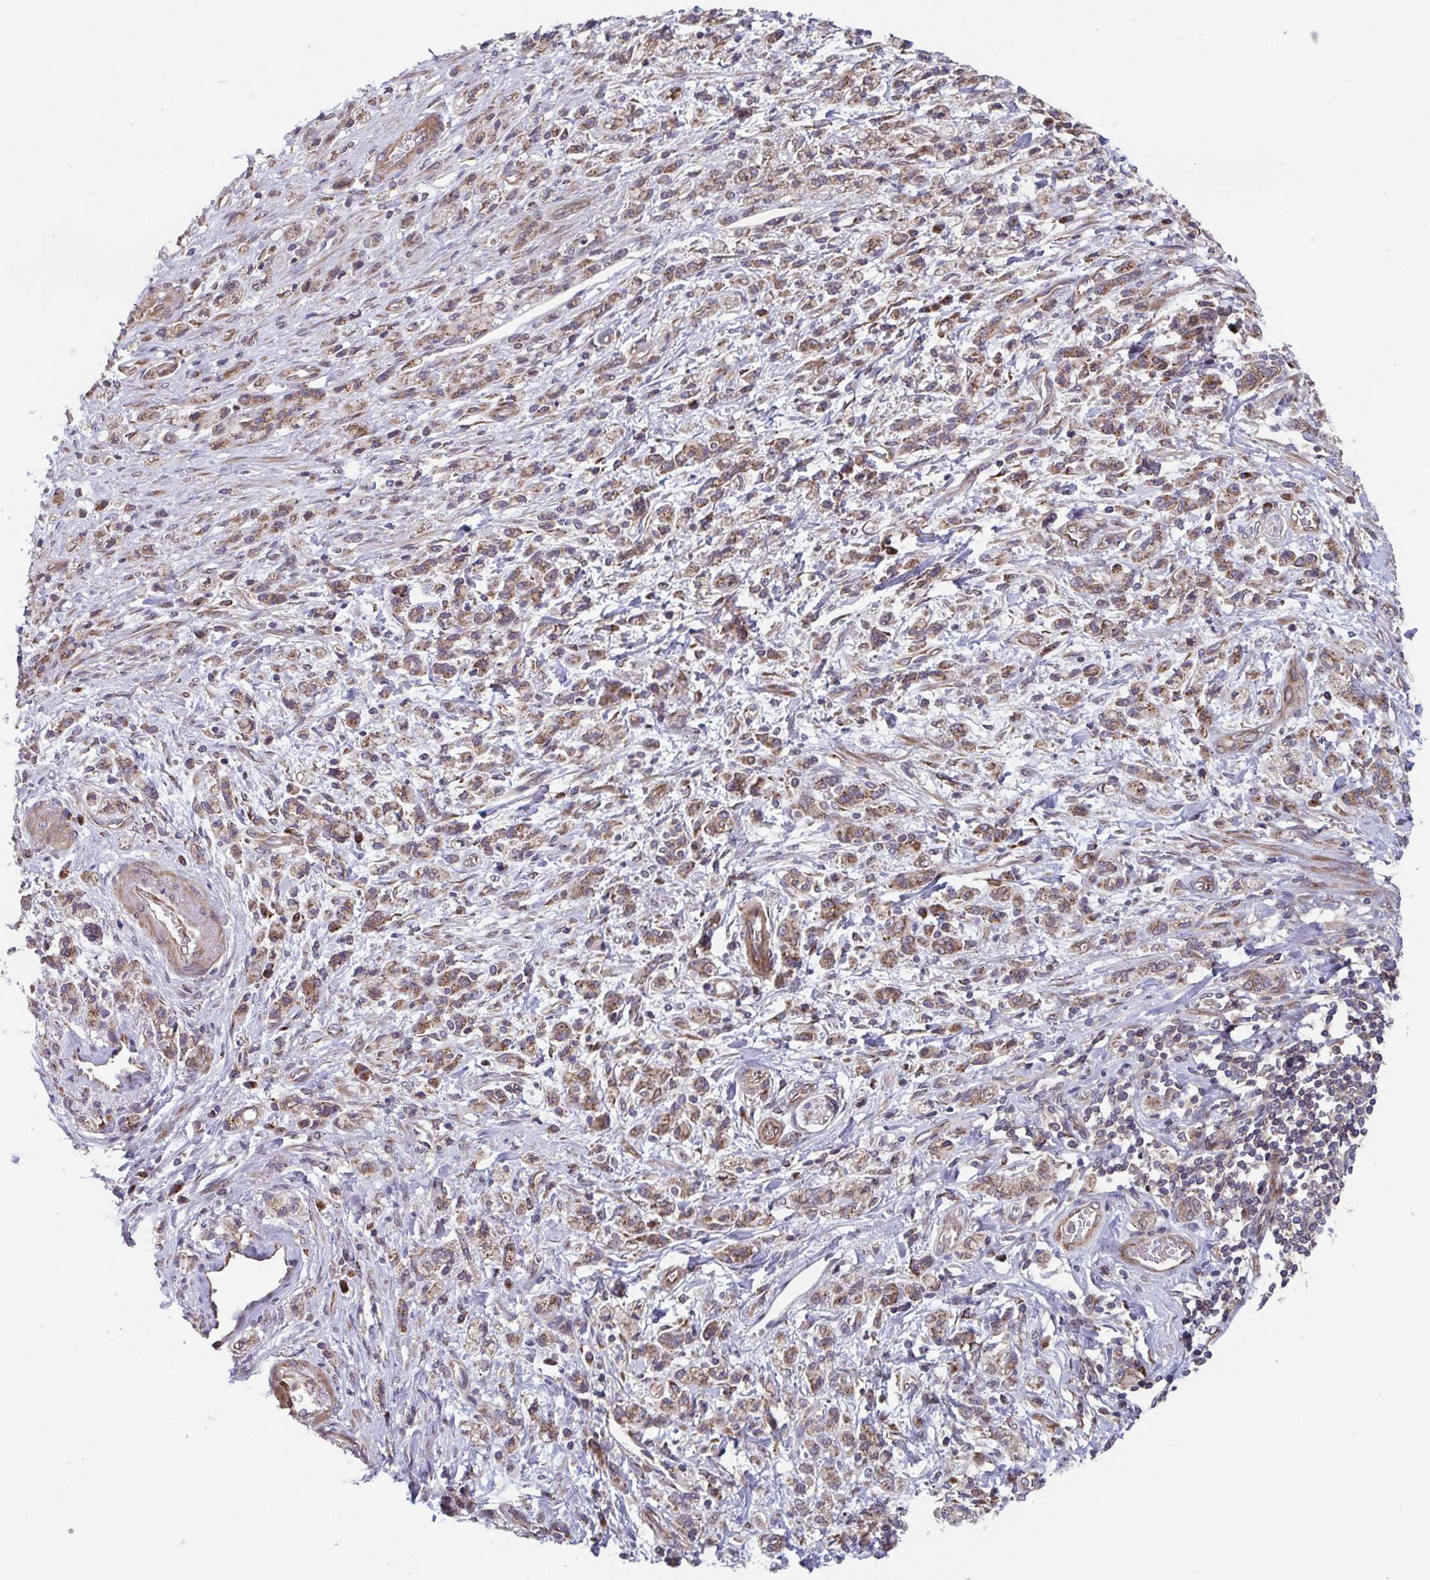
{"staining": {"intensity": "moderate", "quantity": ">75%", "location": "cytoplasmic/membranous"}, "tissue": "stomach cancer", "cell_type": "Tumor cells", "image_type": "cancer", "snomed": [{"axis": "morphology", "description": "Adenocarcinoma, NOS"}, {"axis": "topography", "description": "Stomach"}], "caption": "Stomach cancer (adenocarcinoma) stained for a protein exhibits moderate cytoplasmic/membranous positivity in tumor cells.", "gene": "COPB1", "patient": {"sex": "male", "age": 77}}